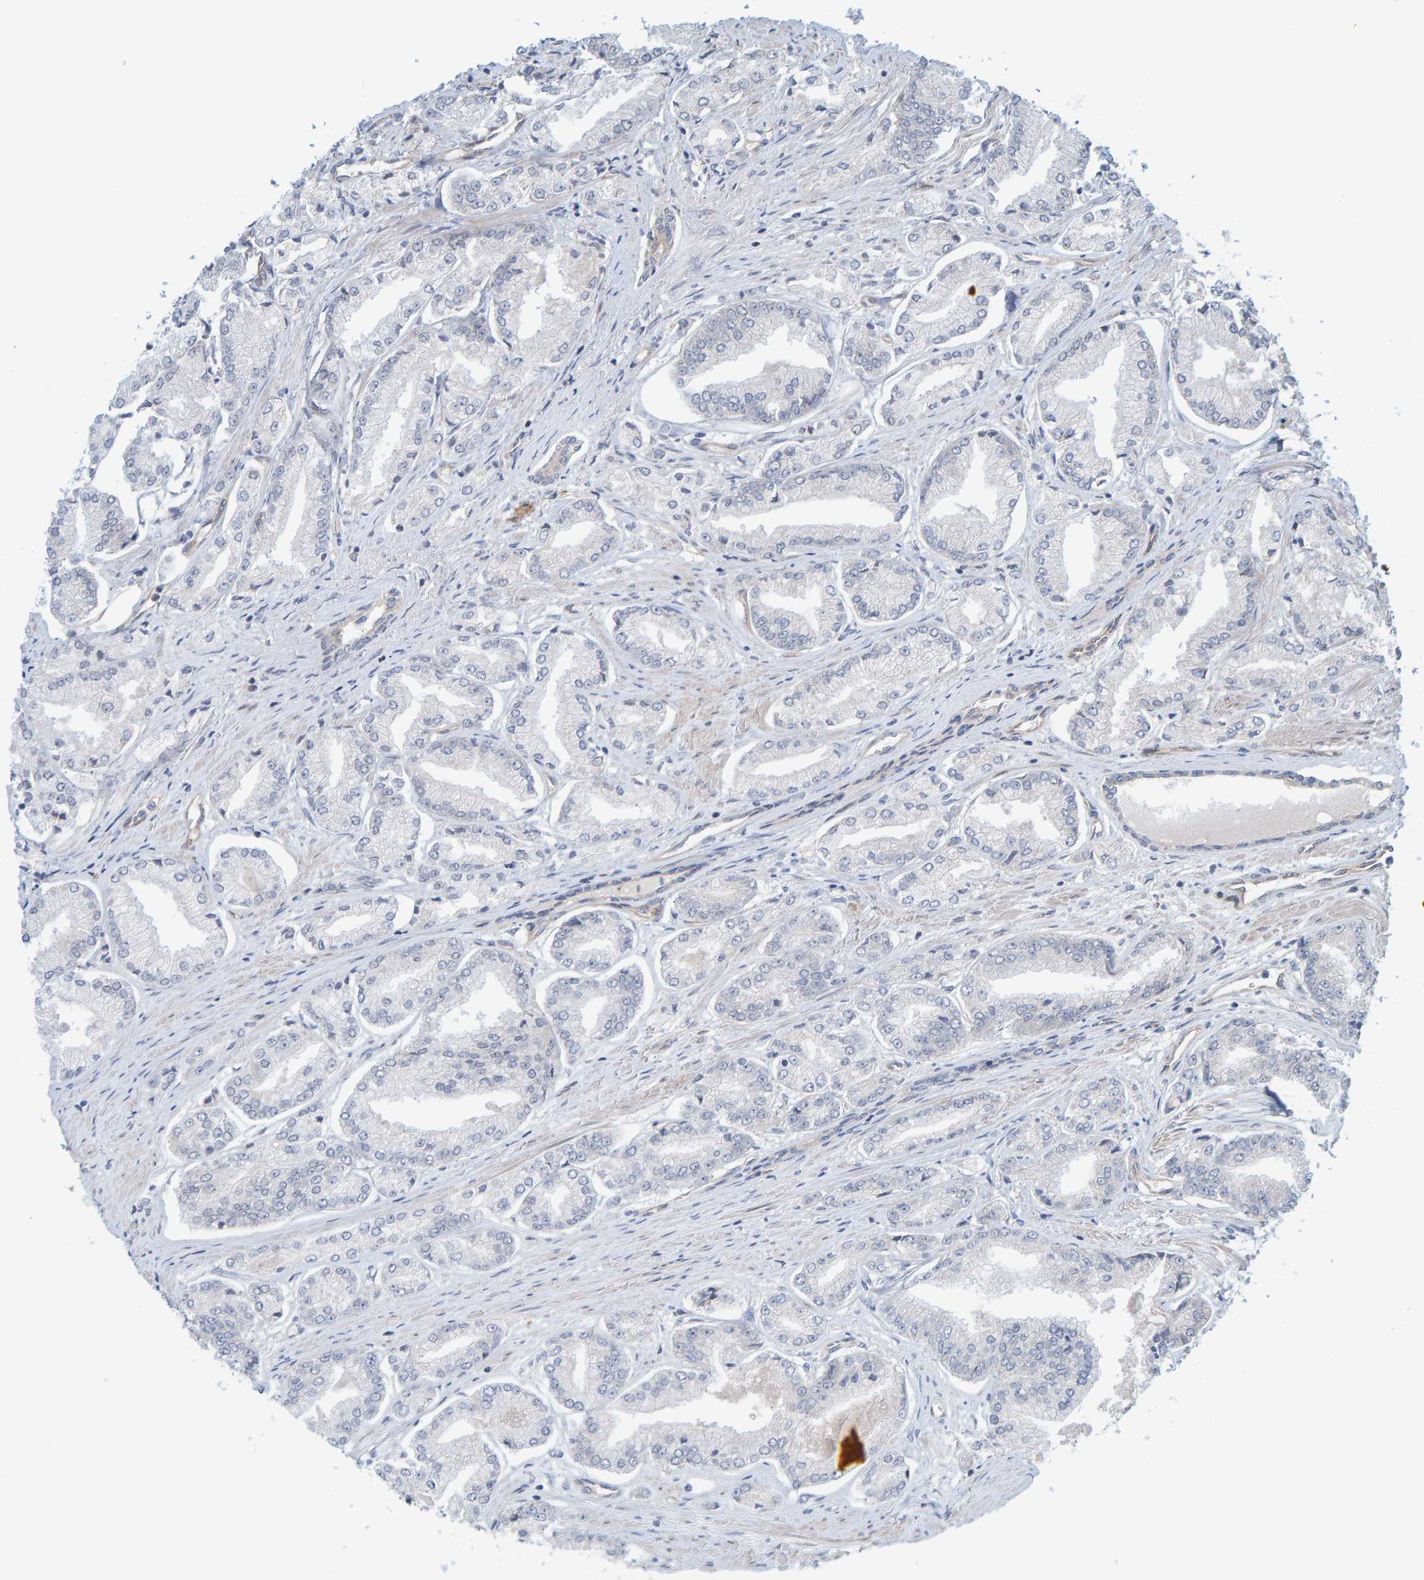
{"staining": {"intensity": "negative", "quantity": "none", "location": "none"}, "tissue": "prostate cancer", "cell_type": "Tumor cells", "image_type": "cancer", "snomed": [{"axis": "morphology", "description": "Adenocarcinoma, Low grade"}, {"axis": "topography", "description": "Prostate"}], "caption": "This is an immunohistochemistry (IHC) photomicrograph of prostate adenocarcinoma (low-grade). There is no positivity in tumor cells.", "gene": "PRKD2", "patient": {"sex": "male", "age": 52}}